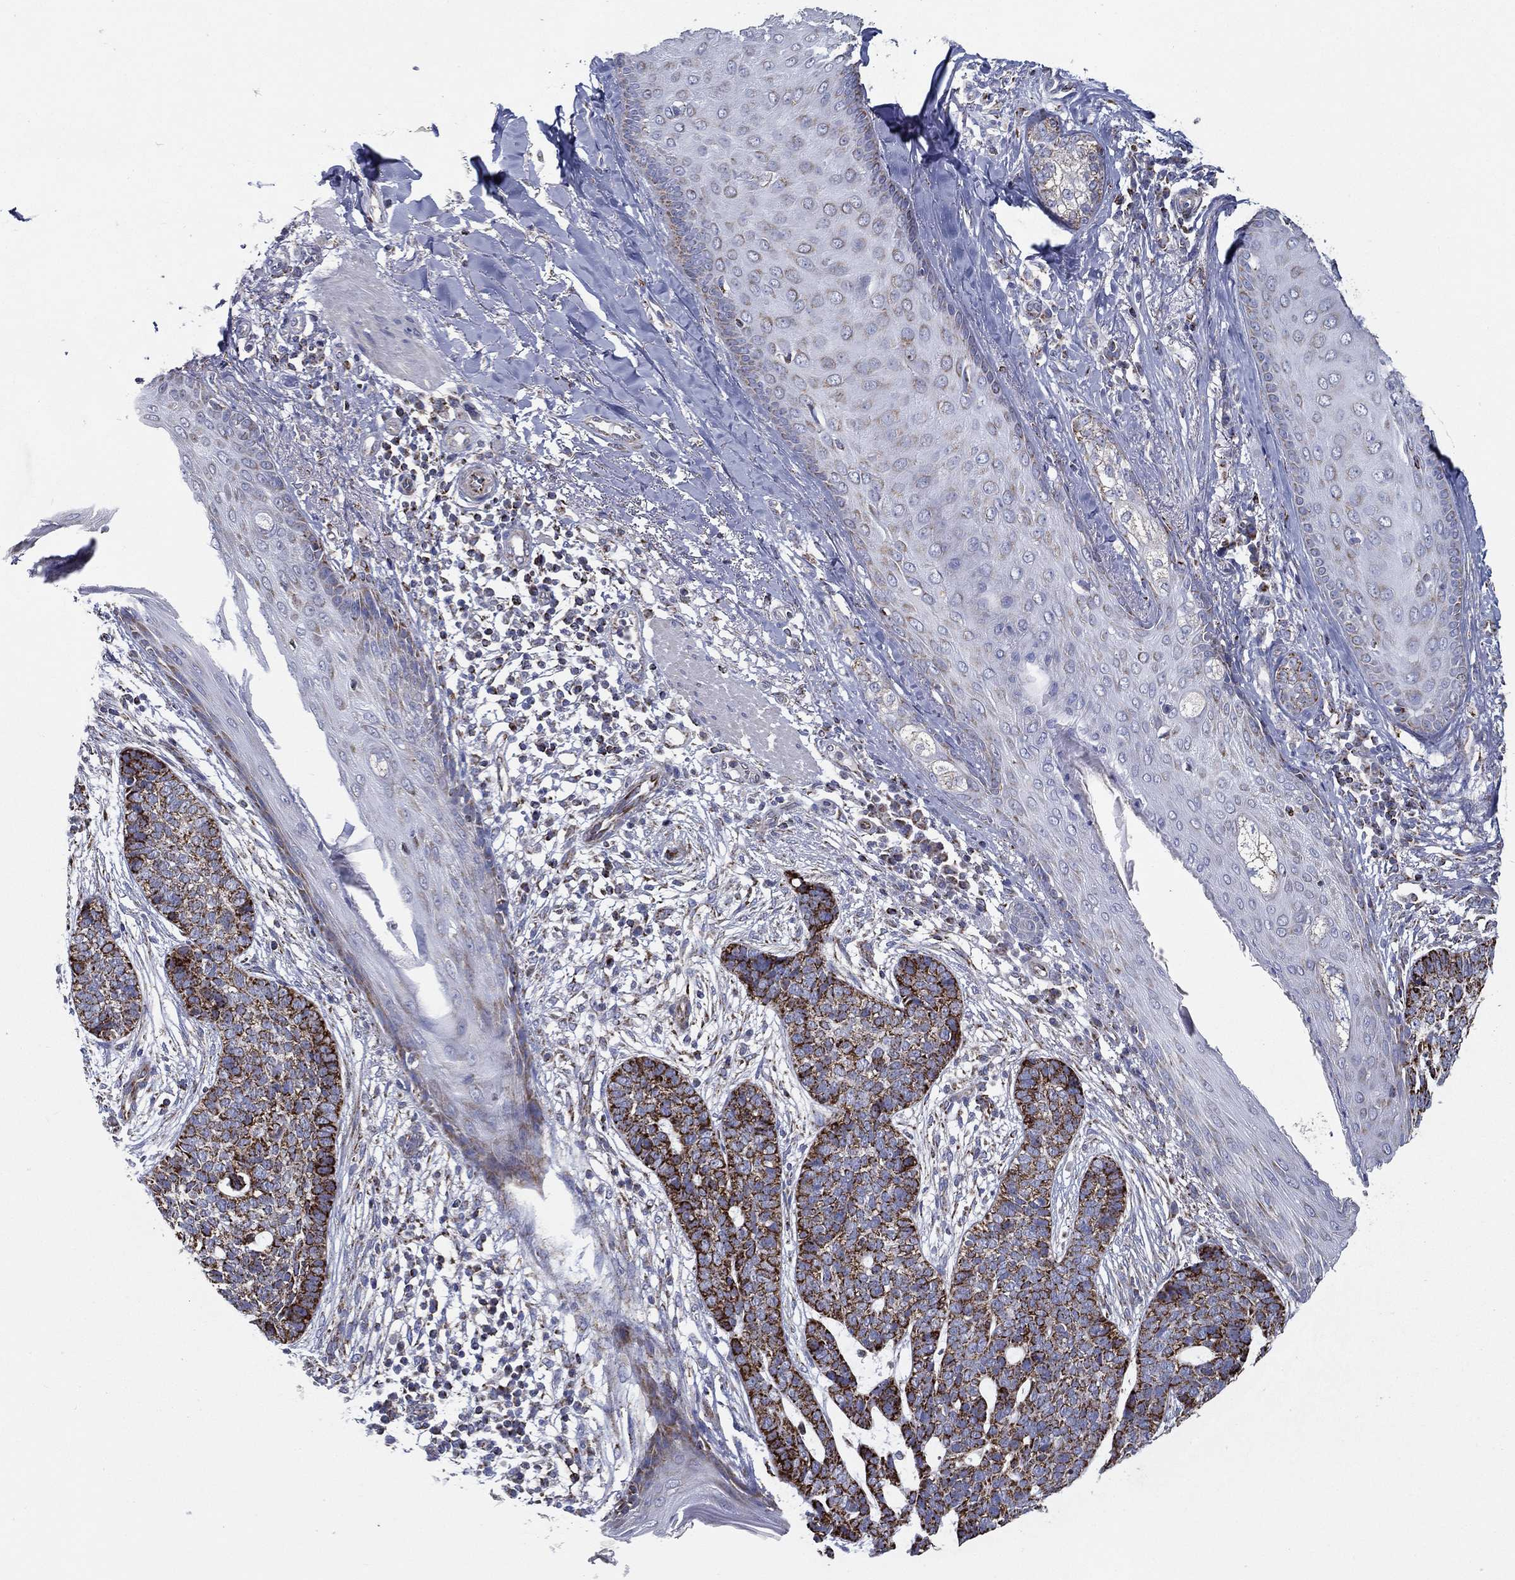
{"staining": {"intensity": "strong", "quantity": "25%-75%", "location": "cytoplasmic/membranous"}, "tissue": "skin cancer", "cell_type": "Tumor cells", "image_type": "cancer", "snomed": [{"axis": "morphology", "description": "Squamous cell carcinoma, NOS"}, {"axis": "topography", "description": "Skin"}], "caption": "Skin squamous cell carcinoma was stained to show a protein in brown. There is high levels of strong cytoplasmic/membranous expression in about 25%-75% of tumor cells.", "gene": "SFXN1", "patient": {"sex": "male", "age": 88}}